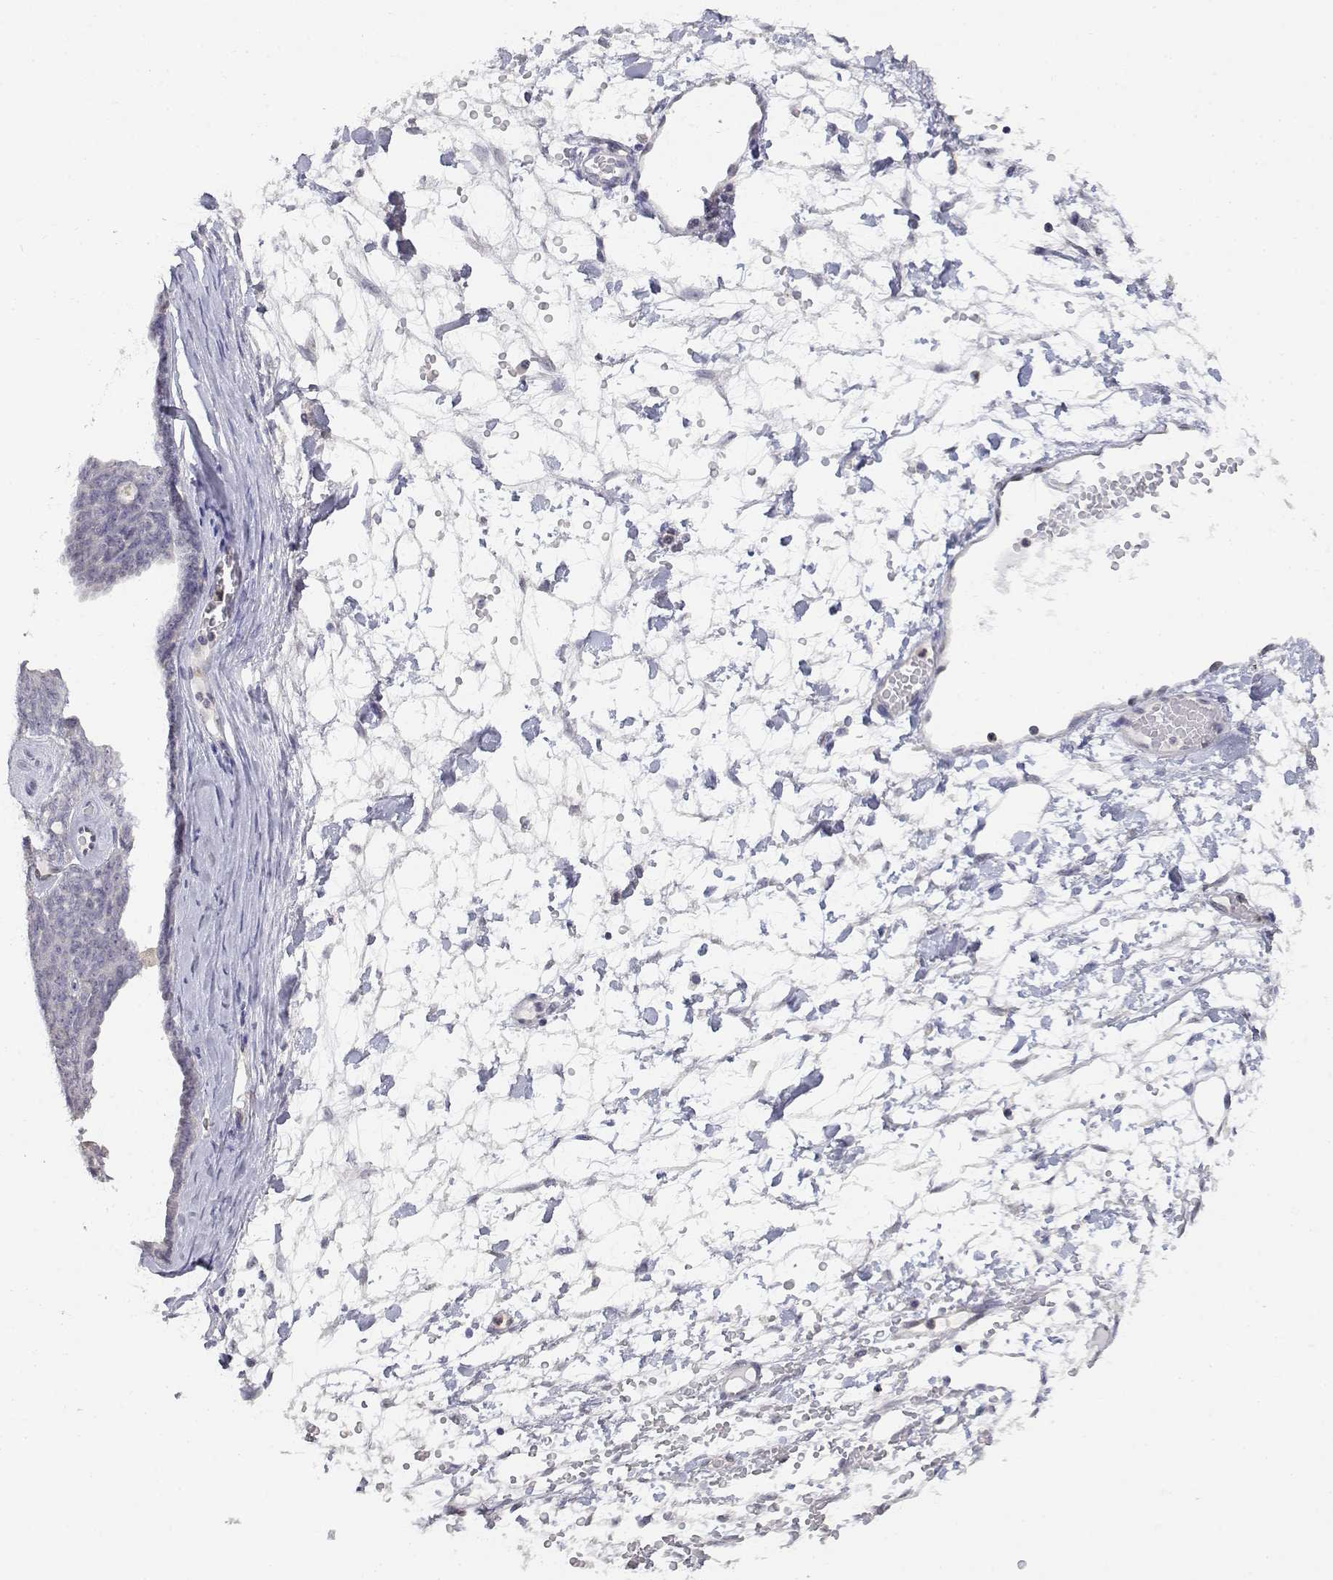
{"staining": {"intensity": "weak", "quantity": "<25%", "location": "cytoplasmic/membranous"}, "tissue": "ovarian cancer", "cell_type": "Tumor cells", "image_type": "cancer", "snomed": [{"axis": "morphology", "description": "Cystadenocarcinoma, serous, NOS"}, {"axis": "topography", "description": "Ovary"}], "caption": "Immunohistochemical staining of human ovarian serous cystadenocarcinoma exhibits no significant staining in tumor cells.", "gene": "ADA", "patient": {"sex": "female", "age": 71}}